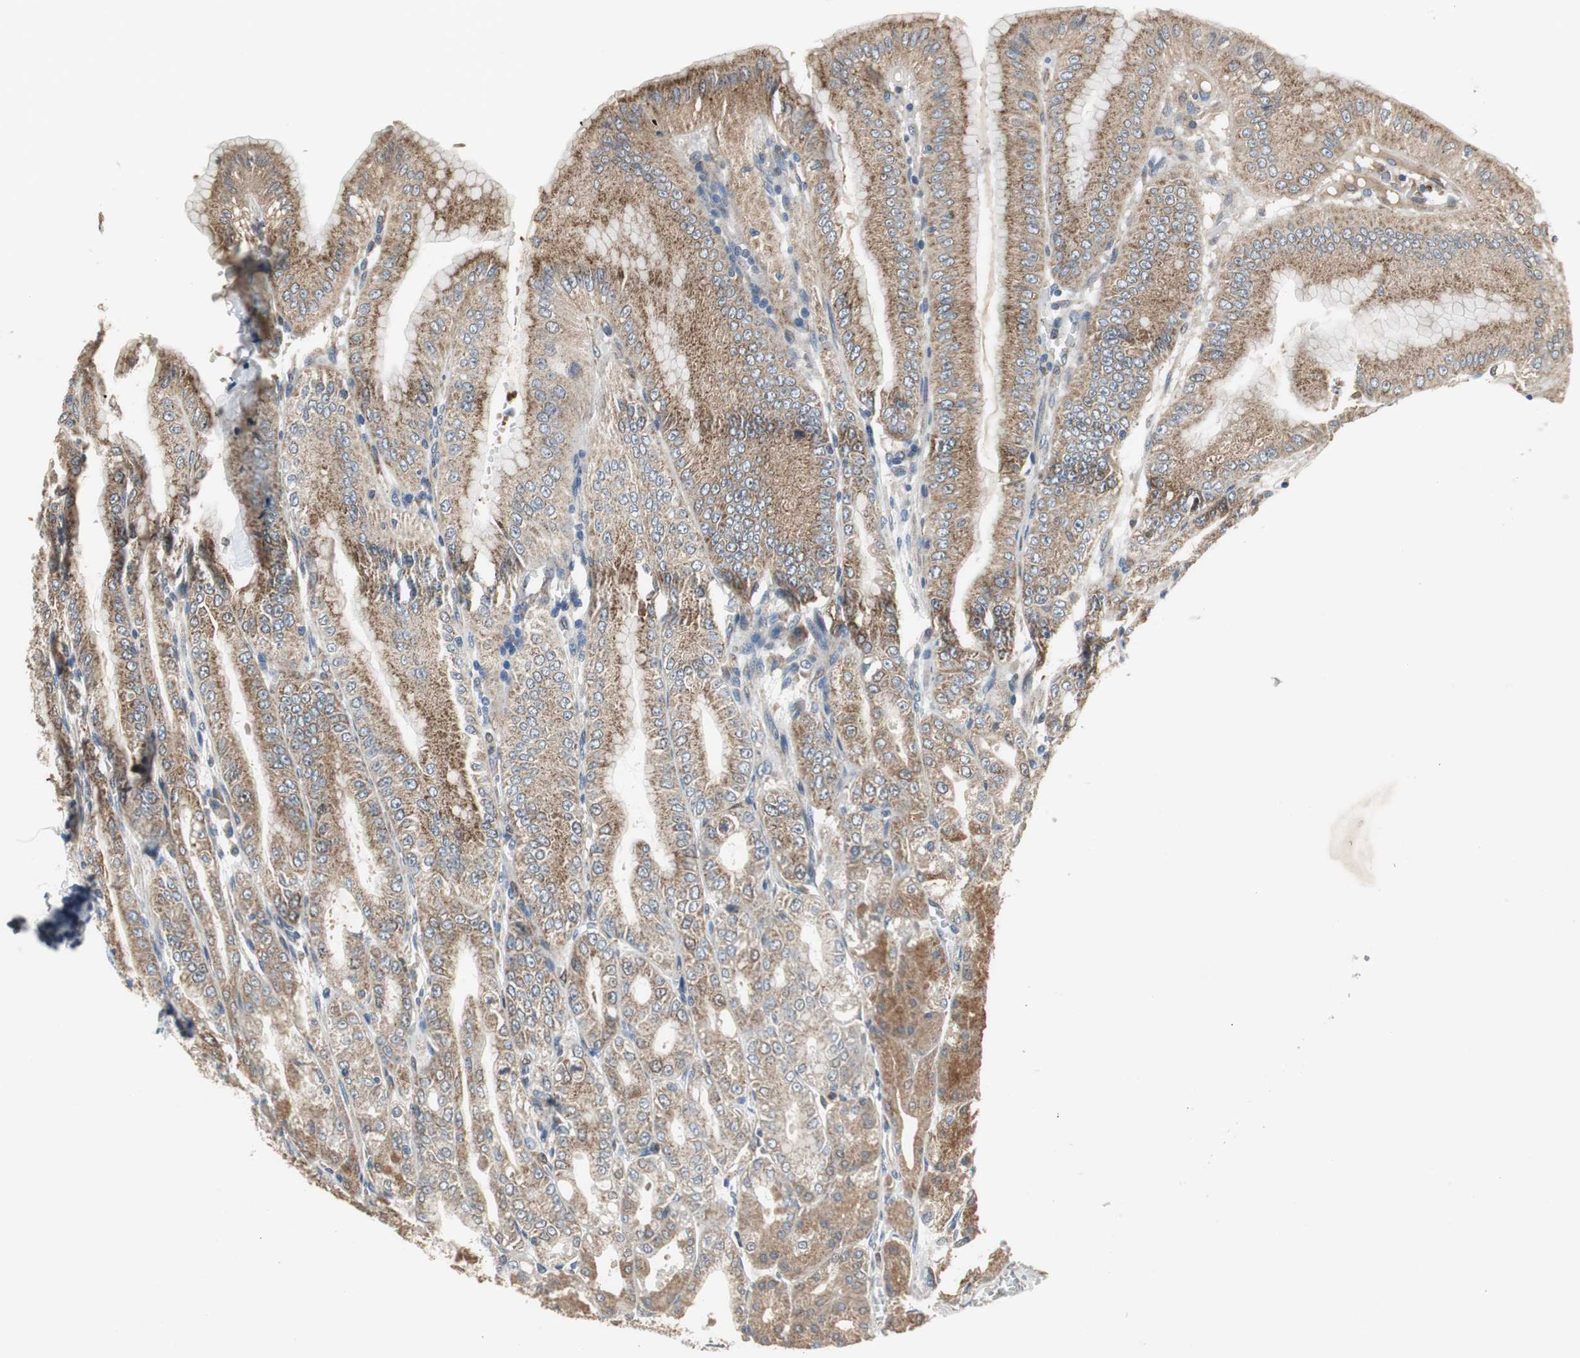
{"staining": {"intensity": "strong", "quantity": ">75%", "location": "cytoplasmic/membranous"}, "tissue": "stomach", "cell_type": "Glandular cells", "image_type": "normal", "snomed": [{"axis": "morphology", "description": "Normal tissue, NOS"}, {"axis": "topography", "description": "Stomach, lower"}], "caption": "Glandular cells show strong cytoplasmic/membranous staining in approximately >75% of cells in benign stomach. (DAB = brown stain, brightfield microscopy at high magnification).", "gene": "PI4KB", "patient": {"sex": "male", "age": 71}}